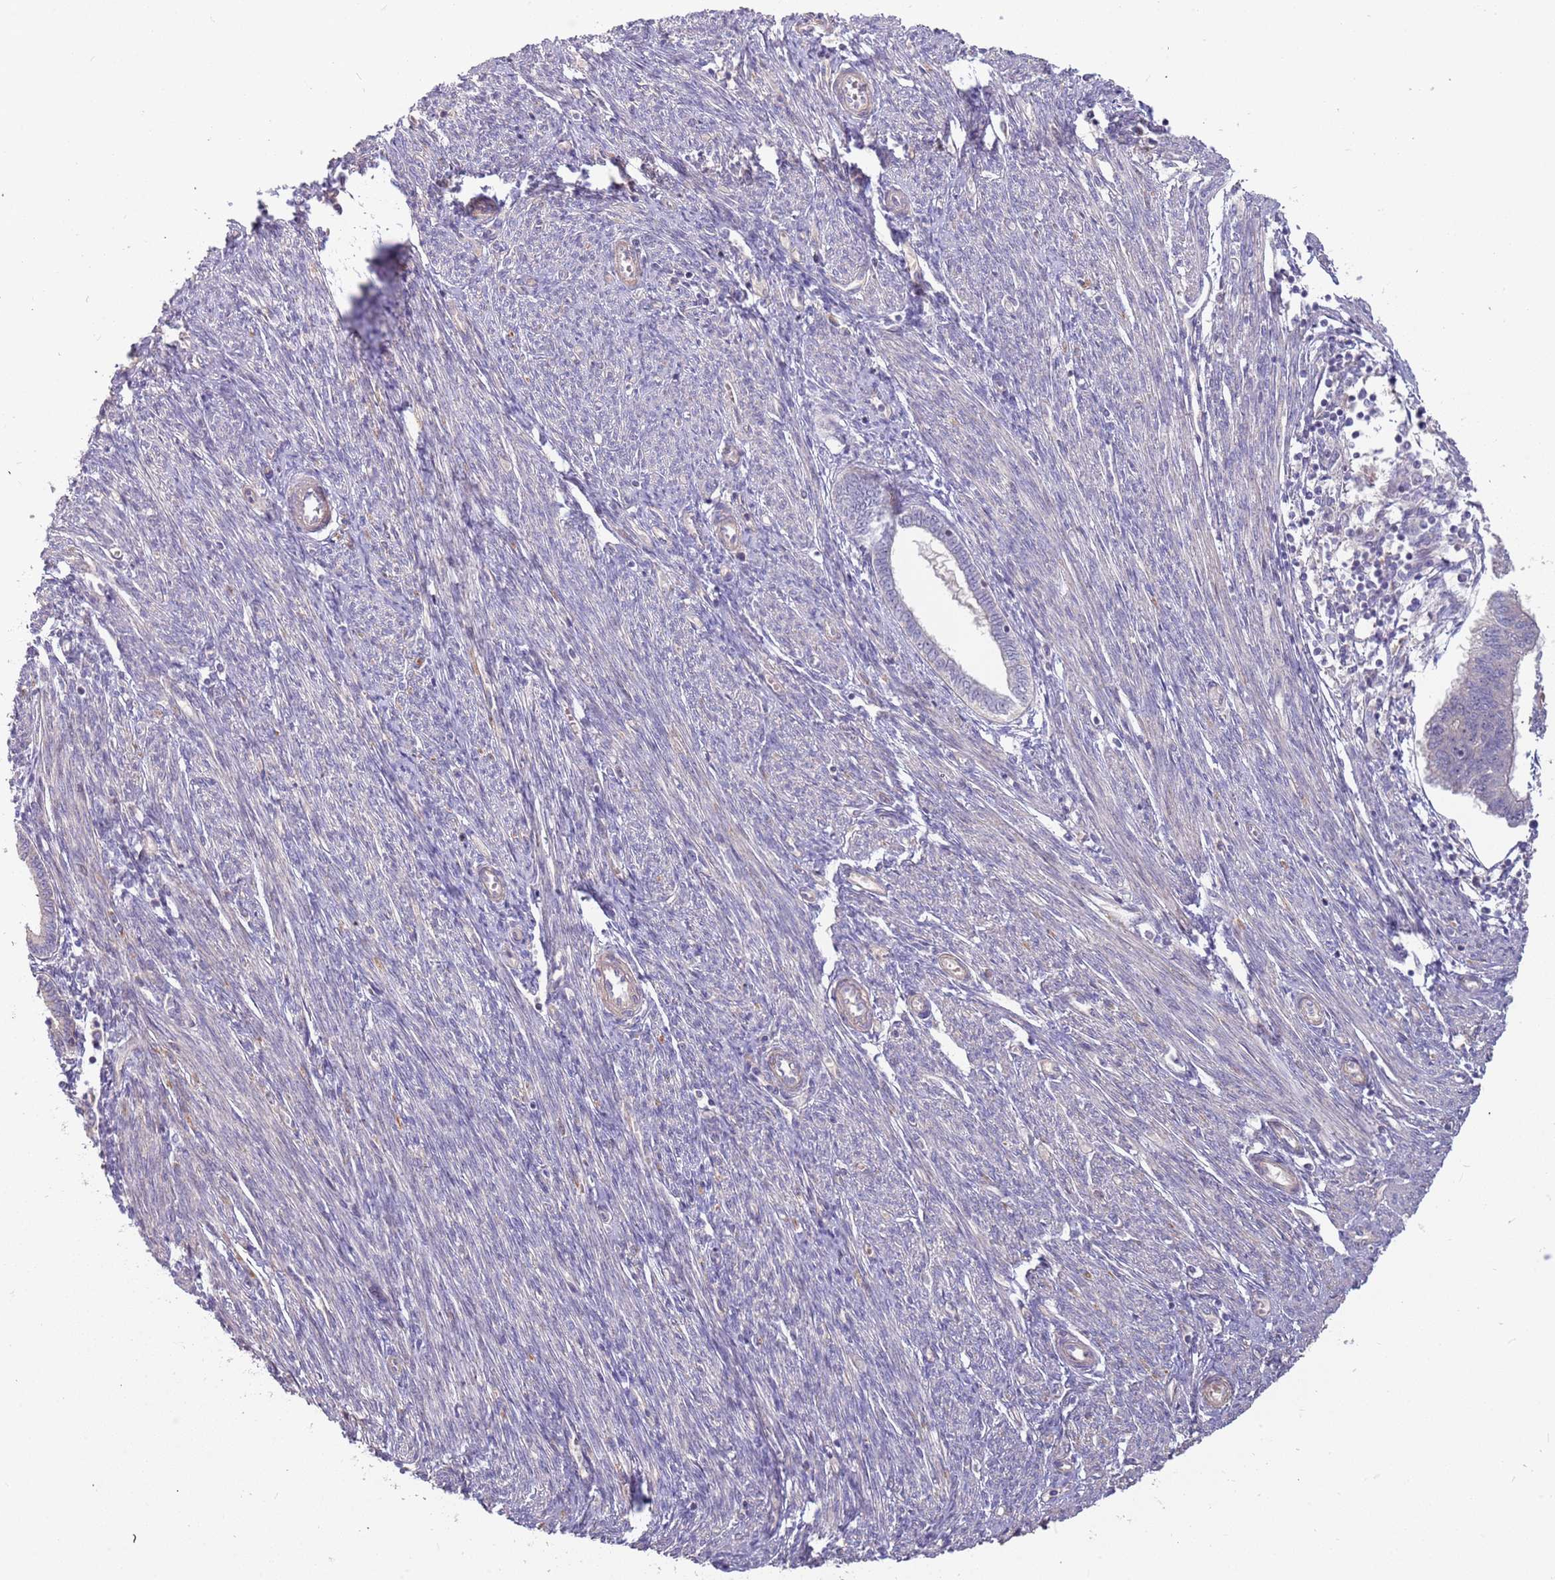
{"staining": {"intensity": "negative", "quantity": "none", "location": "none"}, "tissue": "endometrial cancer", "cell_type": "Tumor cells", "image_type": "cancer", "snomed": [{"axis": "morphology", "description": "Adenocarcinoma, NOS"}, {"axis": "topography", "description": "Endometrium"}], "caption": "Tumor cells show no significant staining in endometrial adenocarcinoma. (DAB immunohistochemistry (IHC), high magnification).", "gene": "TRAPPC6B", "patient": {"sex": "female", "age": 56}}